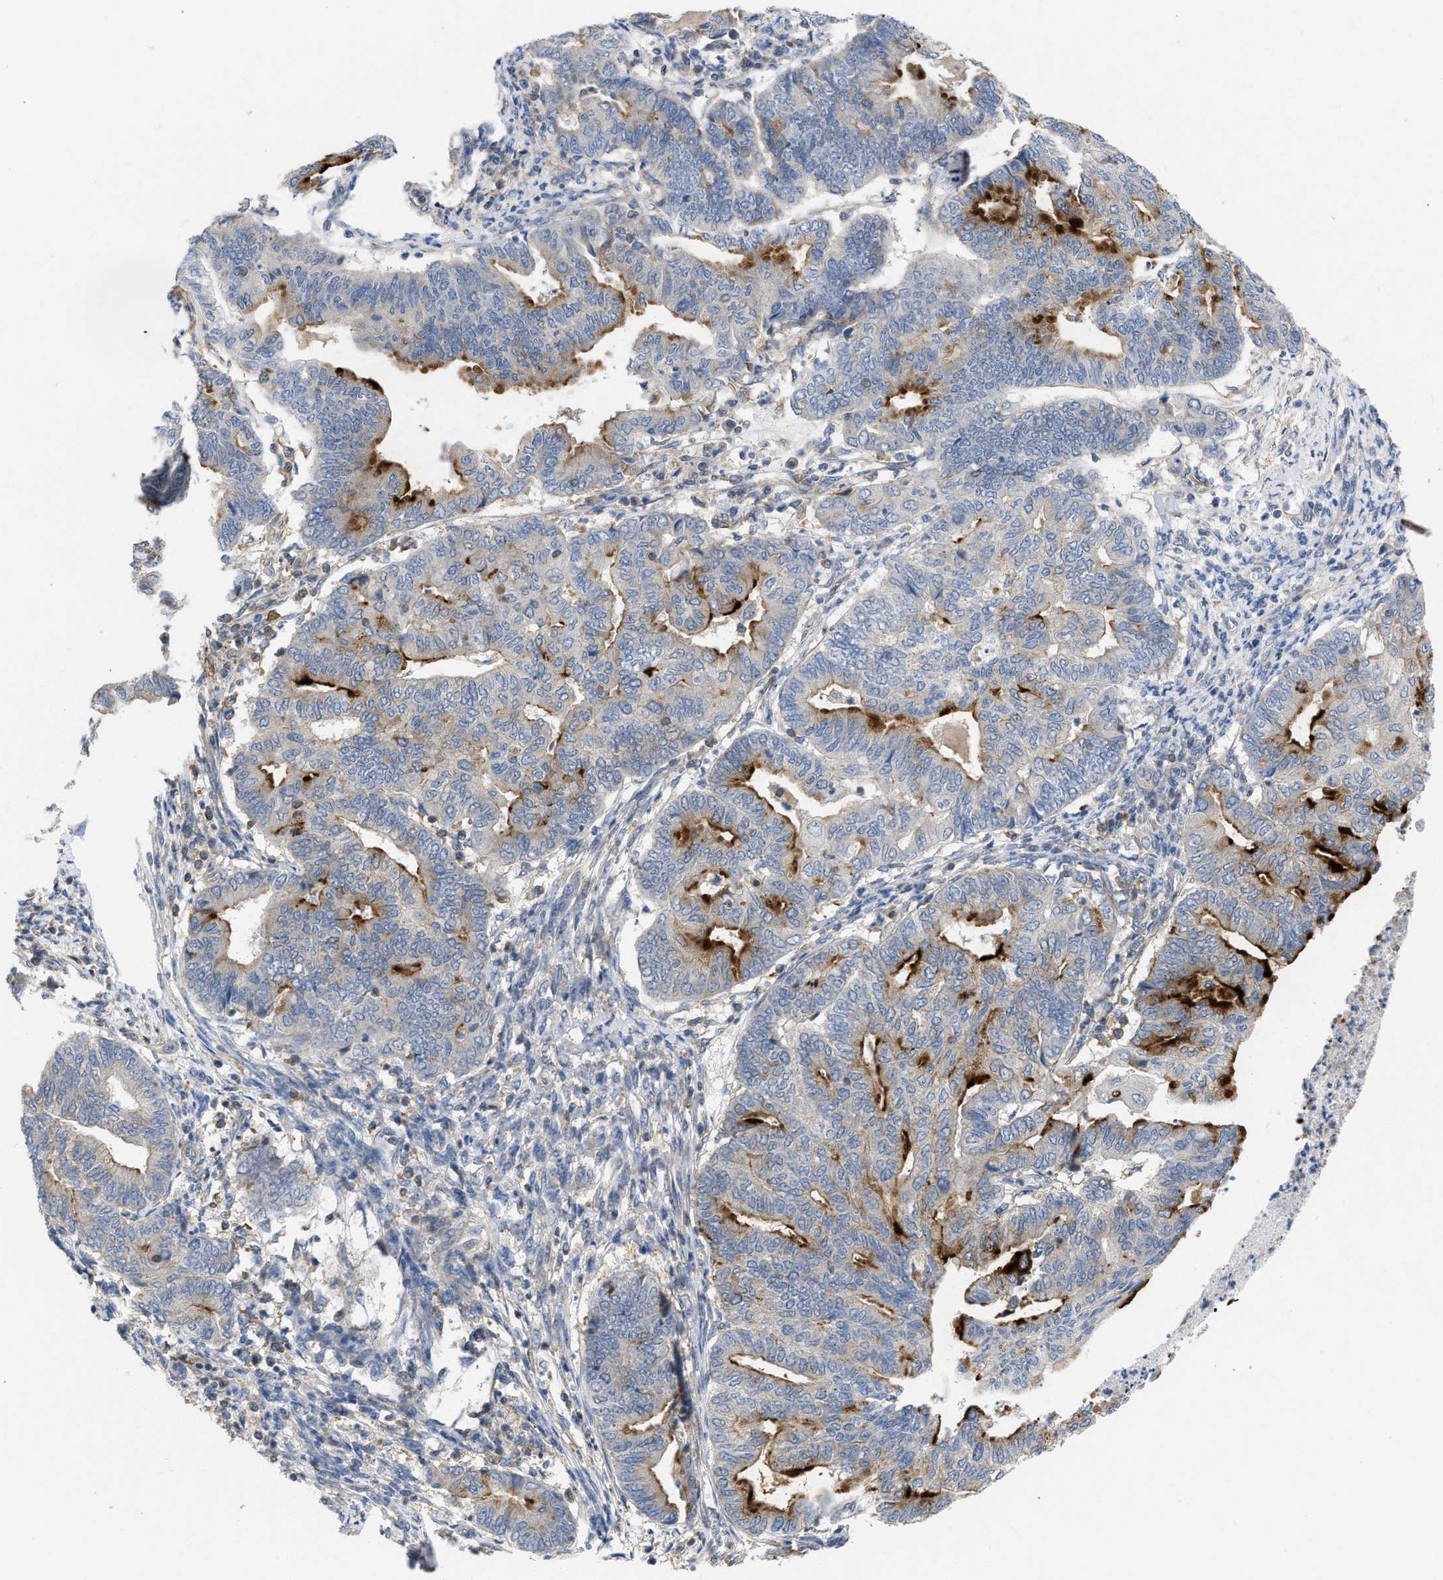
{"staining": {"intensity": "strong", "quantity": "25%-75%", "location": "cytoplasmic/membranous"}, "tissue": "endometrial cancer", "cell_type": "Tumor cells", "image_type": "cancer", "snomed": [{"axis": "morphology", "description": "Adenocarcinoma, NOS"}, {"axis": "topography", "description": "Endometrium"}], "caption": "An immunohistochemistry histopathology image of tumor tissue is shown. Protein staining in brown labels strong cytoplasmic/membranous positivity in endometrial cancer (adenocarcinoma) within tumor cells.", "gene": "TMEM131", "patient": {"sex": "female", "age": 79}}